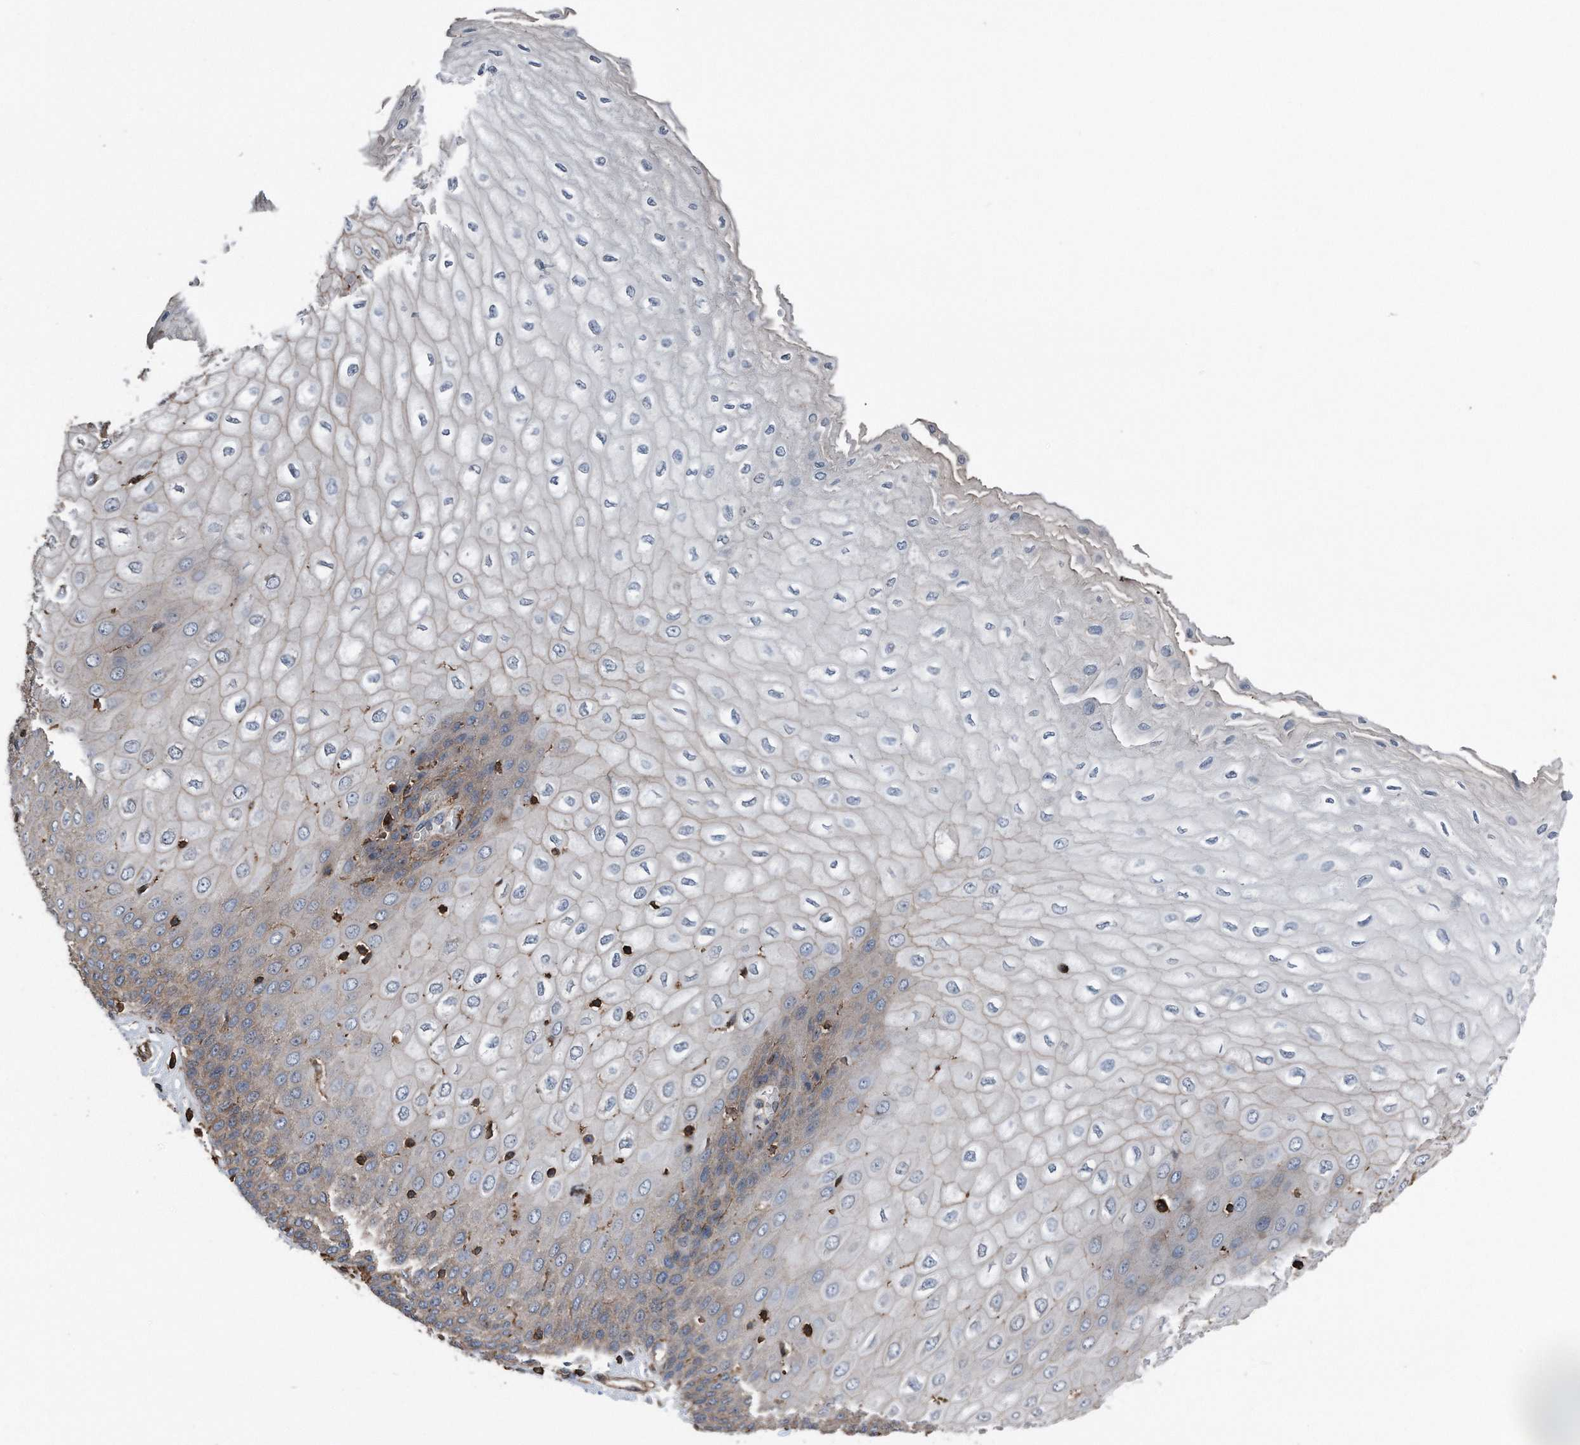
{"staining": {"intensity": "weak", "quantity": "25%-75%", "location": "cytoplasmic/membranous"}, "tissue": "esophagus", "cell_type": "Squamous epithelial cells", "image_type": "normal", "snomed": [{"axis": "morphology", "description": "Normal tissue, NOS"}, {"axis": "topography", "description": "Esophagus"}], "caption": "Protein analysis of normal esophagus reveals weak cytoplasmic/membranous staining in approximately 25%-75% of squamous epithelial cells.", "gene": "RSPO3", "patient": {"sex": "male", "age": 60}}